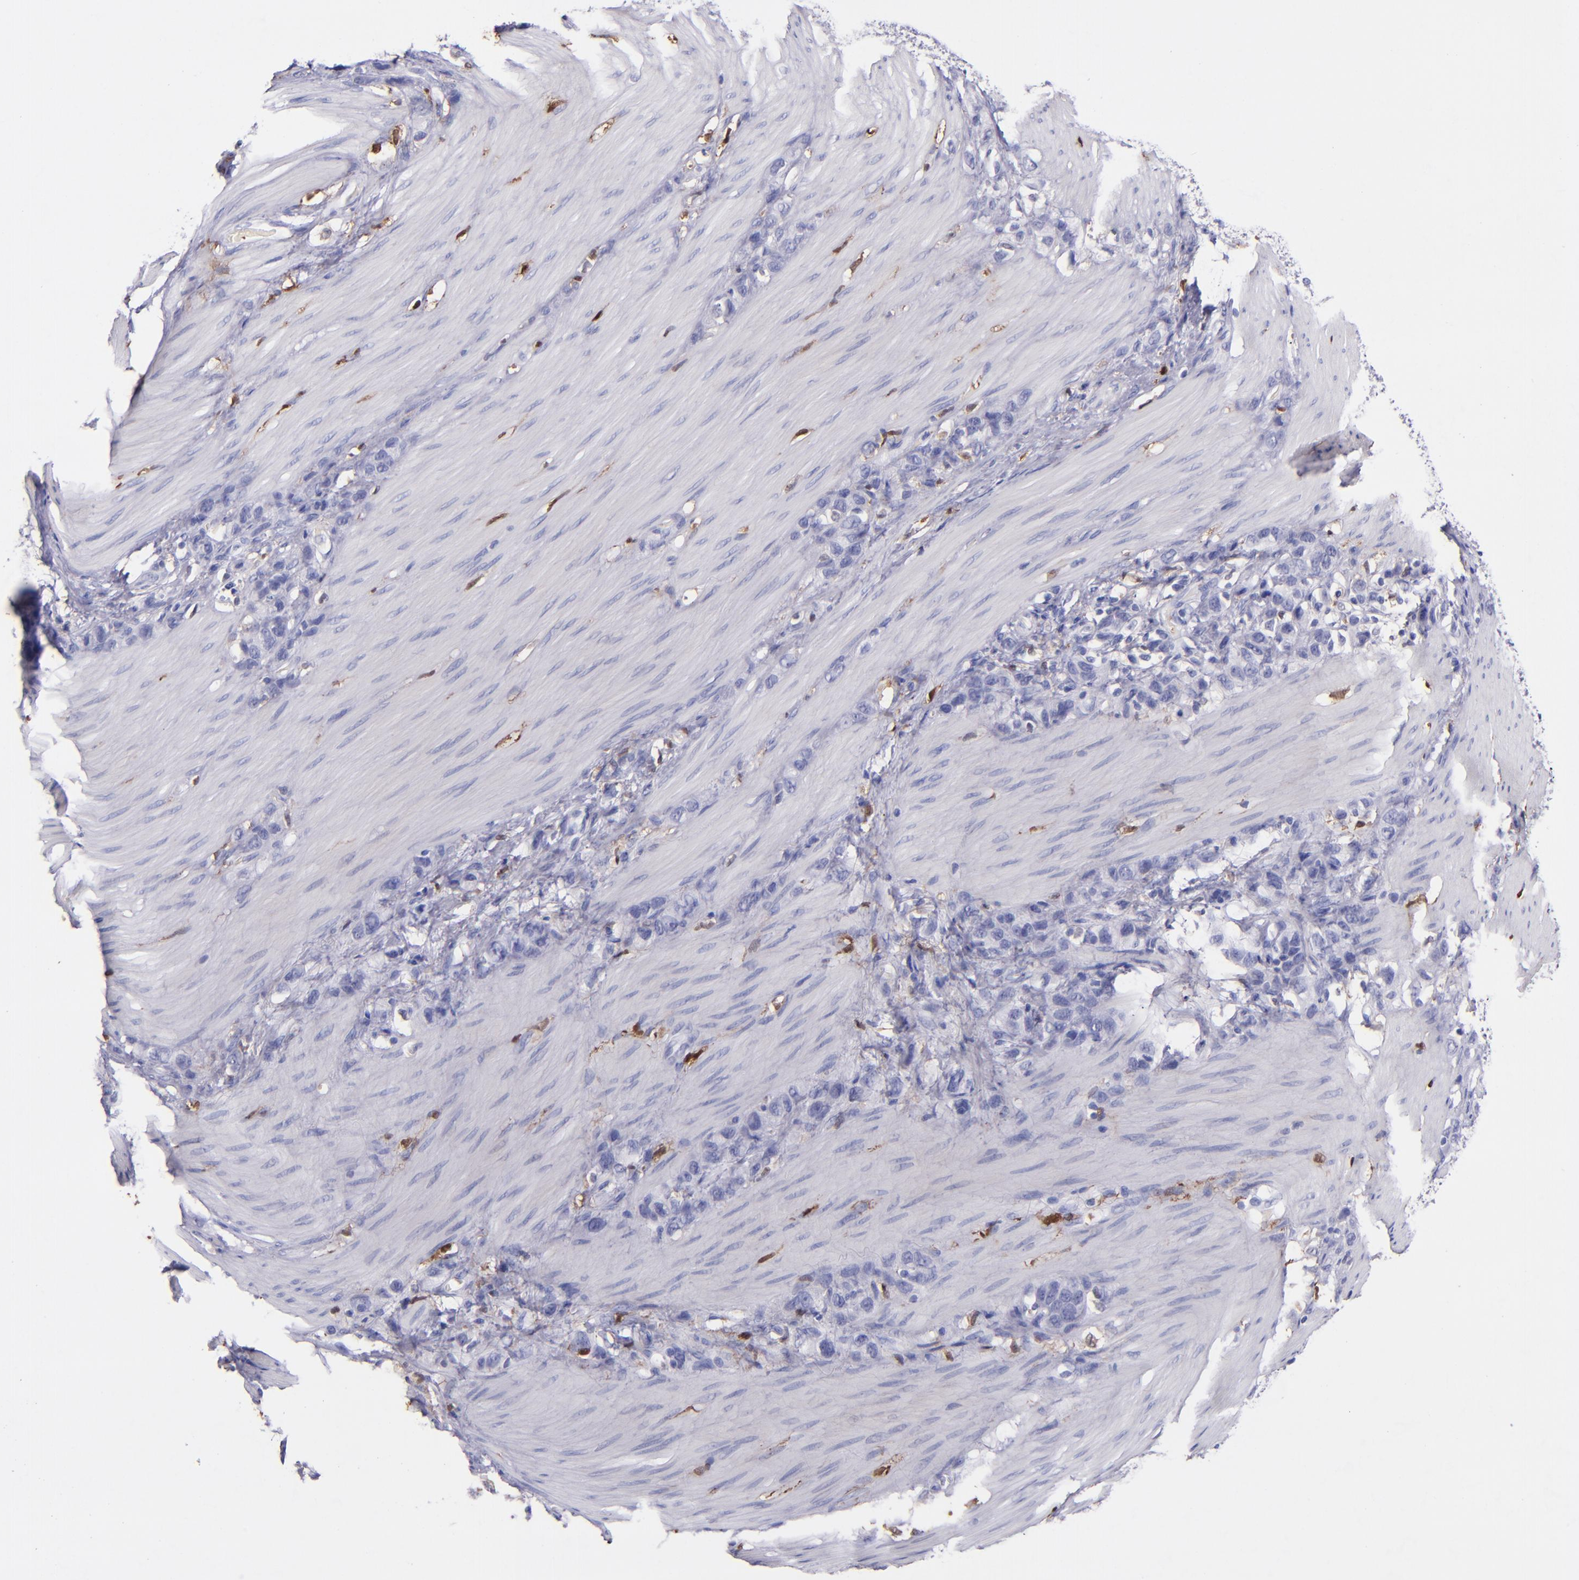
{"staining": {"intensity": "negative", "quantity": "none", "location": "none"}, "tissue": "stomach cancer", "cell_type": "Tumor cells", "image_type": "cancer", "snomed": [{"axis": "morphology", "description": "Normal tissue, NOS"}, {"axis": "morphology", "description": "Adenocarcinoma, NOS"}, {"axis": "morphology", "description": "Adenocarcinoma, High grade"}, {"axis": "topography", "description": "Stomach, upper"}, {"axis": "topography", "description": "Stomach"}], "caption": "Tumor cells are negative for protein expression in human stomach cancer. The staining is performed using DAB (3,3'-diaminobenzidine) brown chromogen with nuclei counter-stained in using hematoxylin.", "gene": "F13A1", "patient": {"sex": "female", "age": 65}}